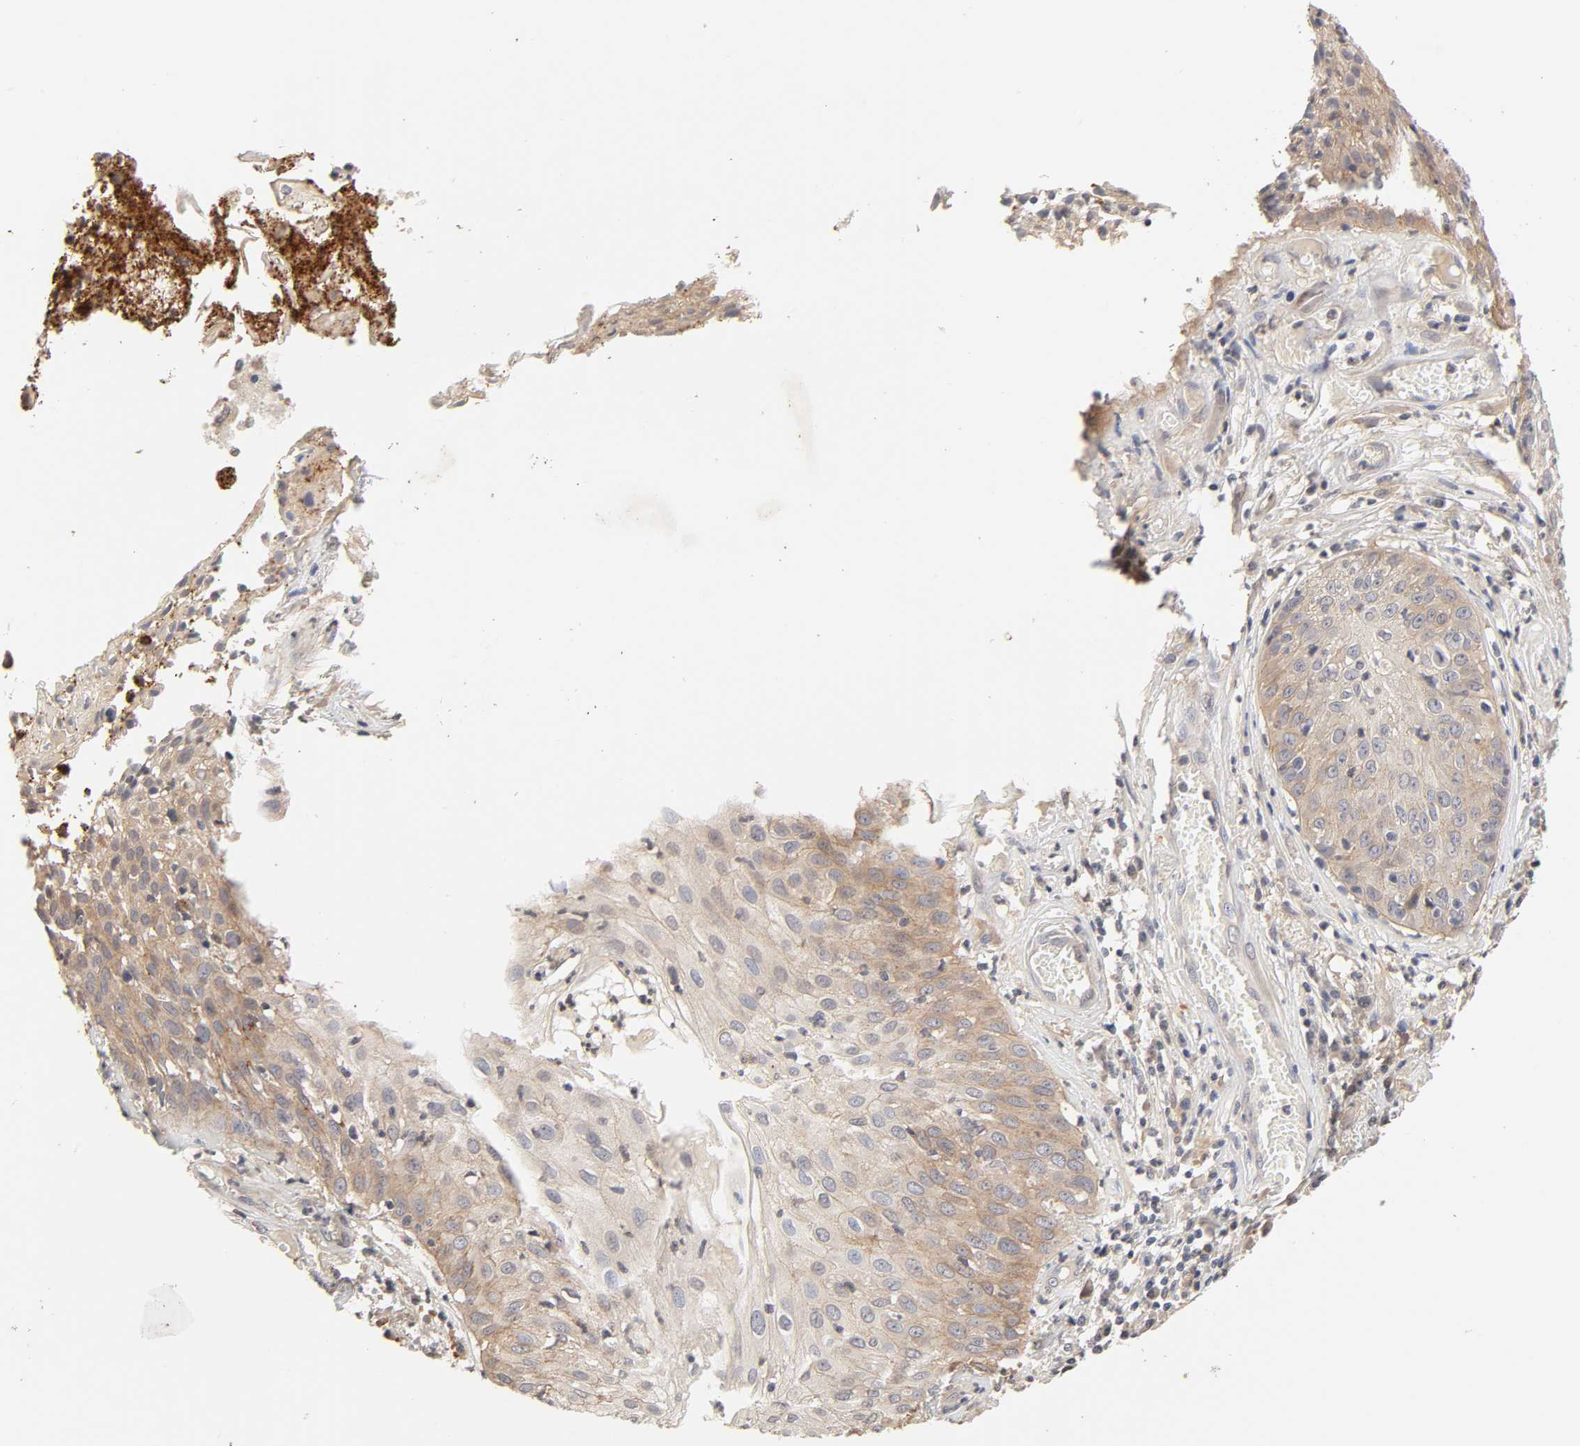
{"staining": {"intensity": "weak", "quantity": ">75%", "location": "cytoplasmic/membranous"}, "tissue": "skin cancer", "cell_type": "Tumor cells", "image_type": "cancer", "snomed": [{"axis": "morphology", "description": "Squamous cell carcinoma, NOS"}, {"axis": "topography", "description": "Skin"}], "caption": "IHC staining of squamous cell carcinoma (skin), which exhibits low levels of weak cytoplasmic/membranous expression in approximately >75% of tumor cells indicating weak cytoplasmic/membranous protein positivity. The staining was performed using DAB (brown) for protein detection and nuclei were counterstained in hematoxylin (blue).", "gene": "CXADR", "patient": {"sex": "male", "age": 65}}